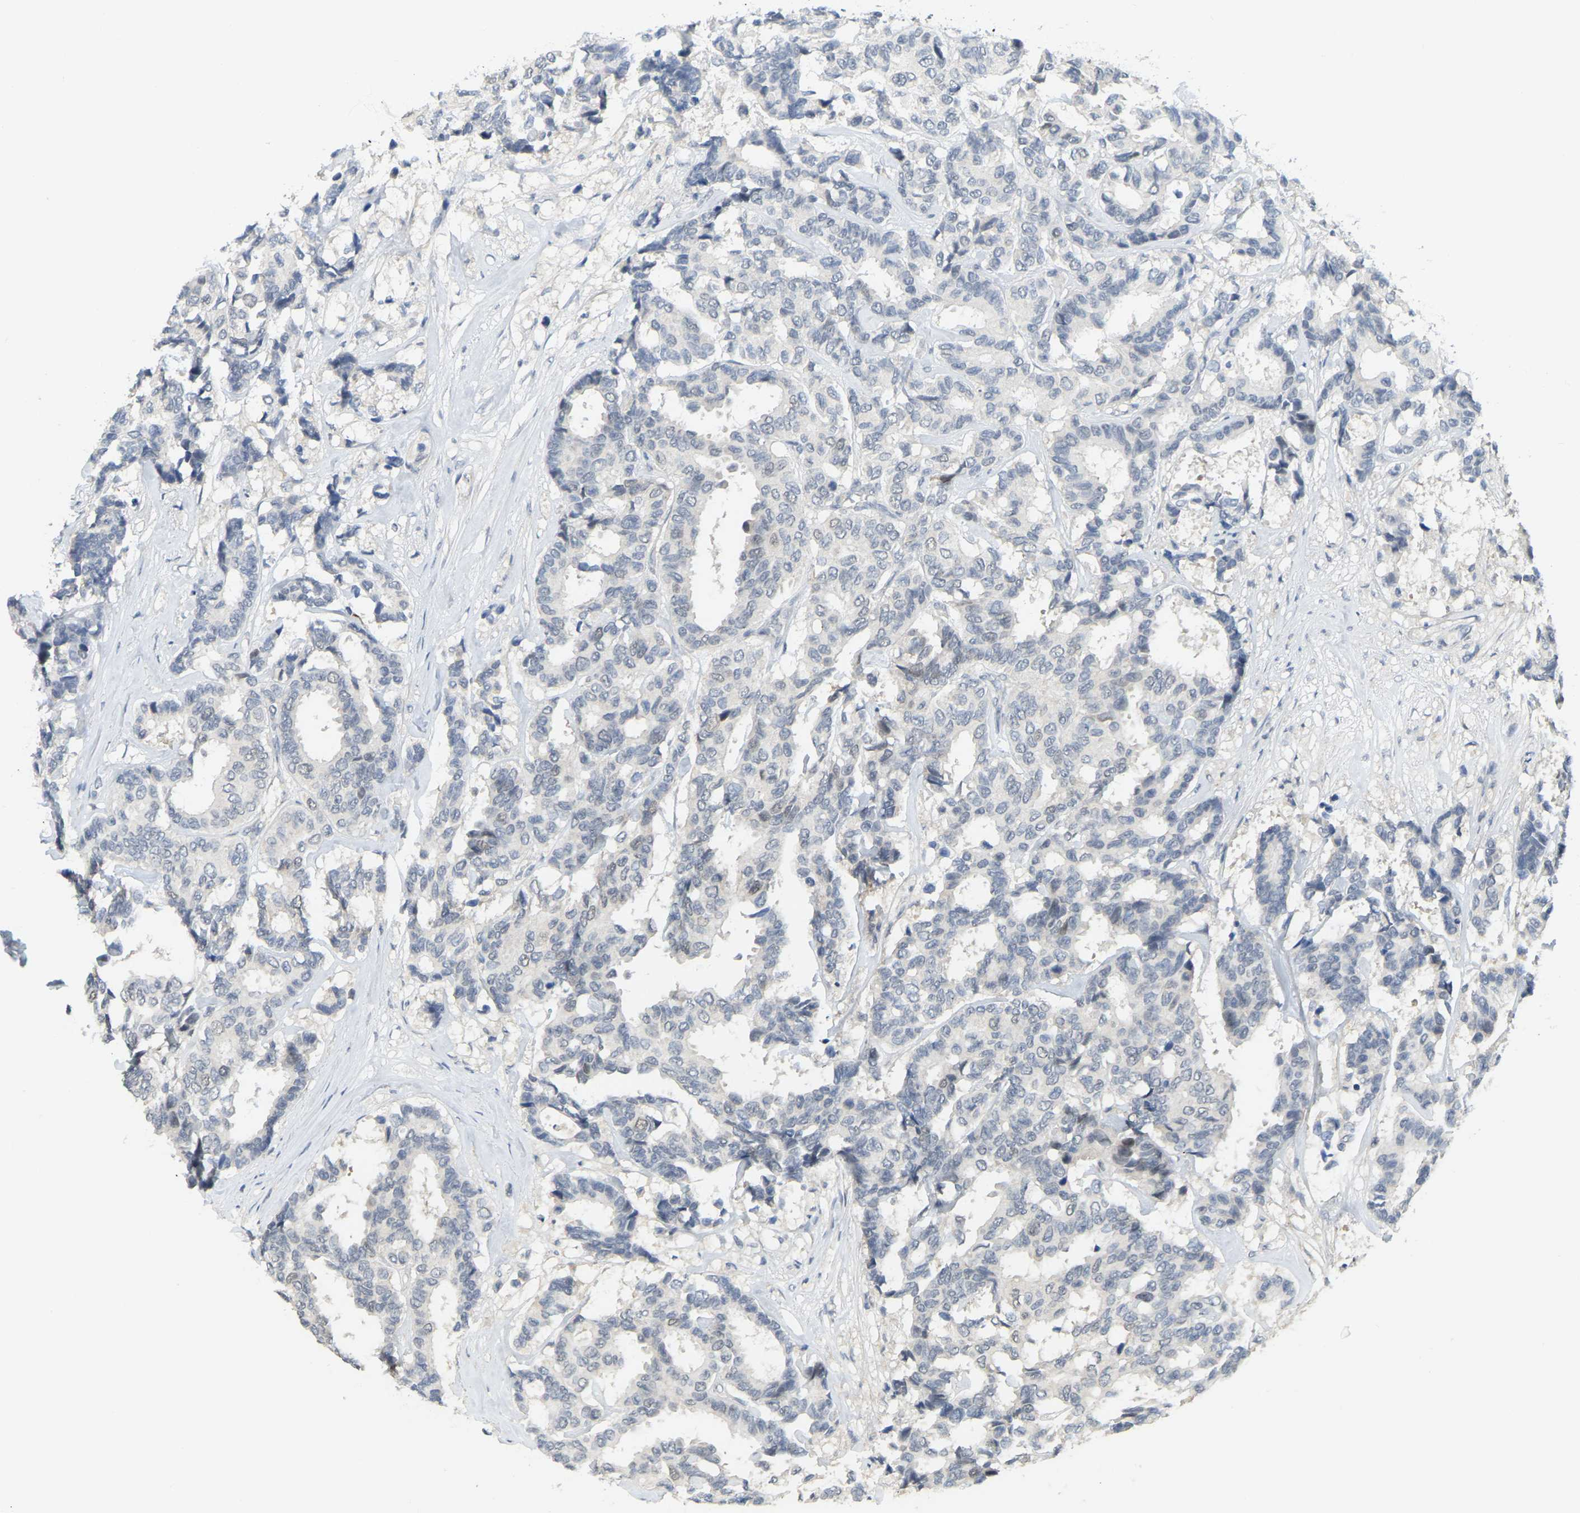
{"staining": {"intensity": "negative", "quantity": "none", "location": "none"}, "tissue": "breast cancer", "cell_type": "Tumor cells", "image_type": "cancer", "snomed": [{"axis": "morphology", "description": "Duct carcinoma"}, {"axis": "topography", "description": "Breast"}], "caption": "This is a histopathology image of immunohistochemistry (IHC) staining of breast infiltrating ductal carcinoma, which shows no staining in tumor cells. Nuclei are stained in blue.", "gene": "BRF2", "patient": {"sex": "female", "age": 87}}